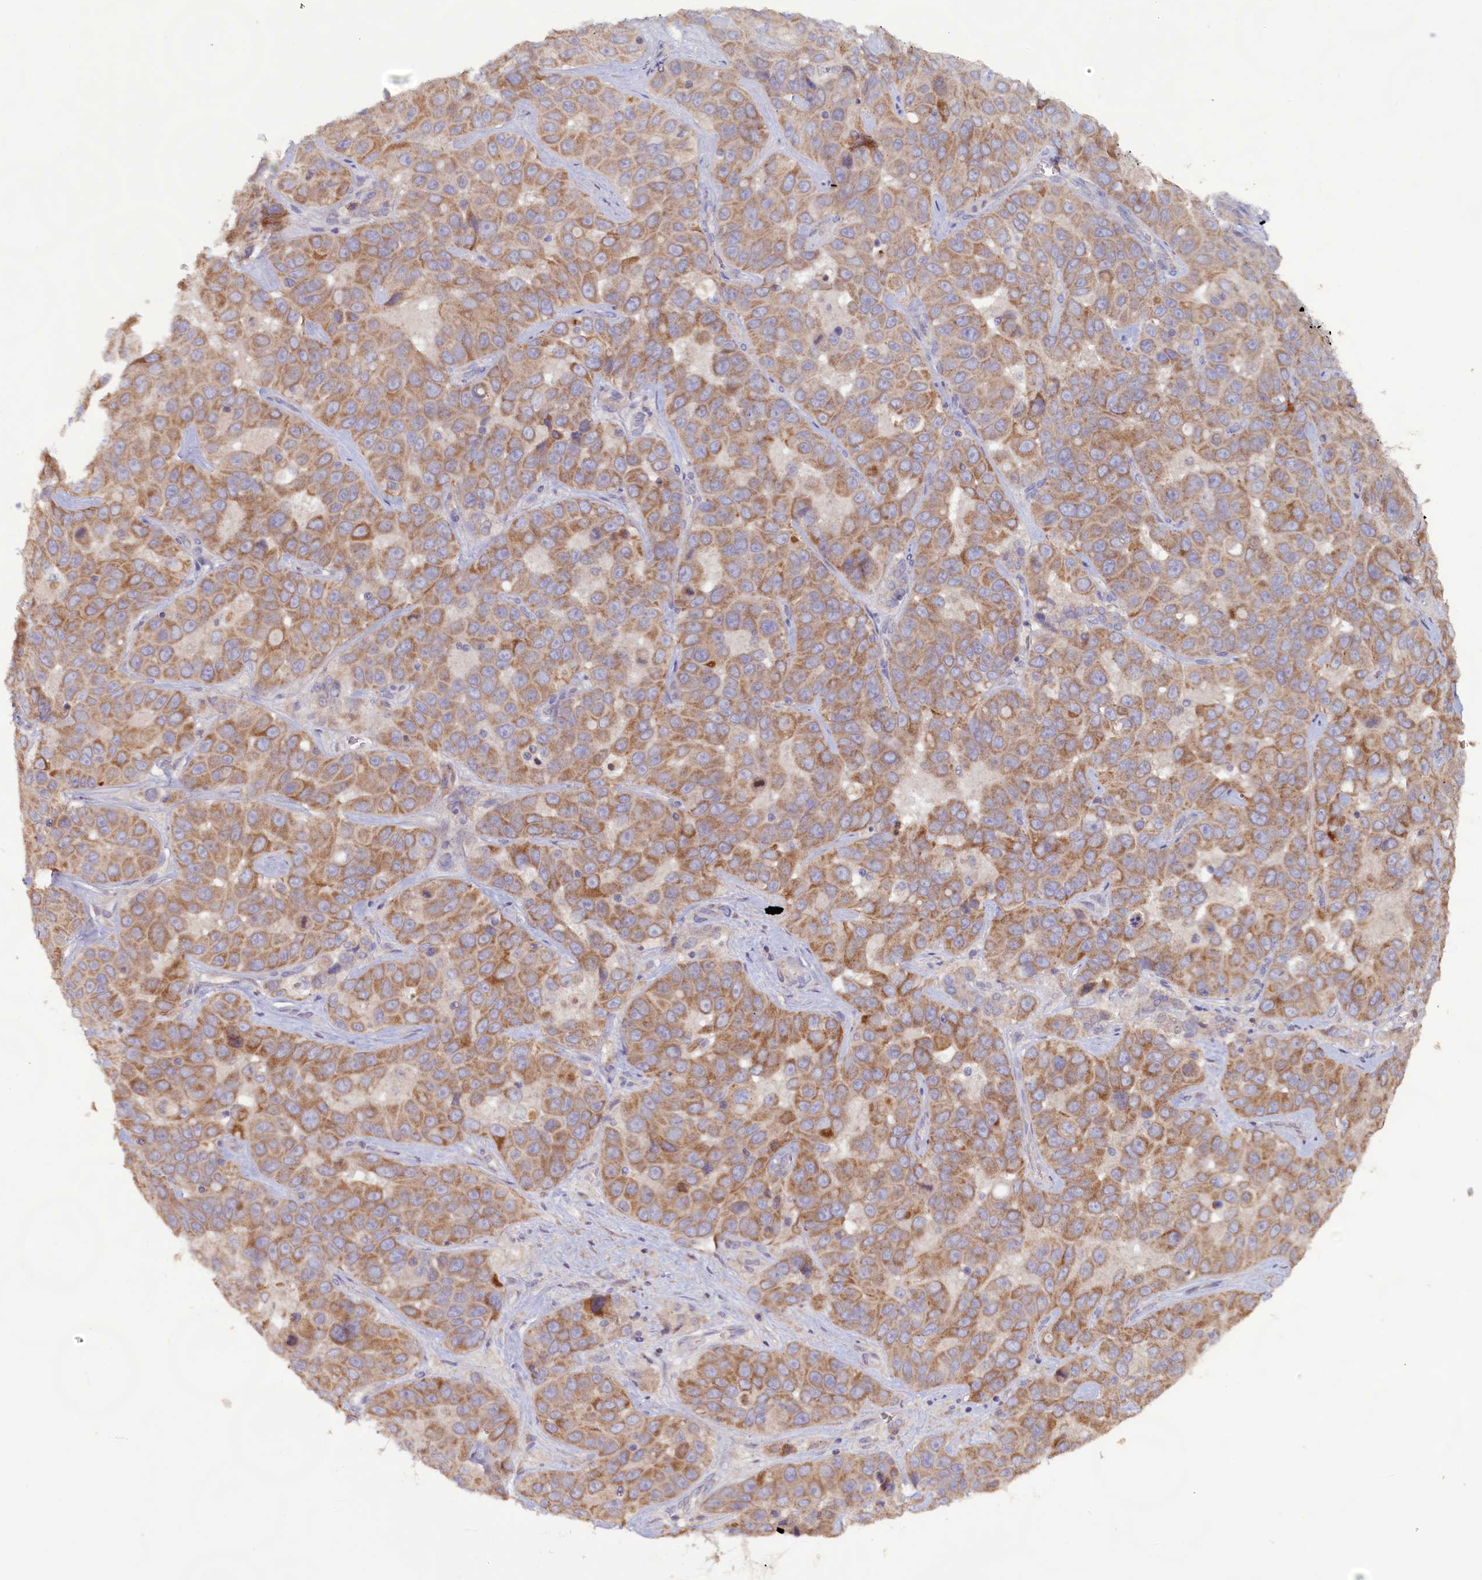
{"staining": {"intensity": "moderate", "quantity": ">75%", "location": "cytoplasmic/membranous"}, "tissue": "liver cancer", "cell_type": "Tumor cells", "image_type": "cancer", "snomed": [{"axis": "morphology", "description": "Cholangiocarcinoma"}, {"axis": "topography", "description": "Liver"}], "caption": "The photomicrograph displays immunohistochemical staining of liver cancer (cholangiocarcinoma). There is moderate cytoplasmic/membranous expression is present in approximately >75% of tumor cells. The staining was performed using DAB (3,3'-diaminobenzidine), with brown indicating positive protein expression. Nuclei are stained blue with hematoxylin.", "gene": "FUNDC1", "patient": {"sex": "female", "age": 52}}